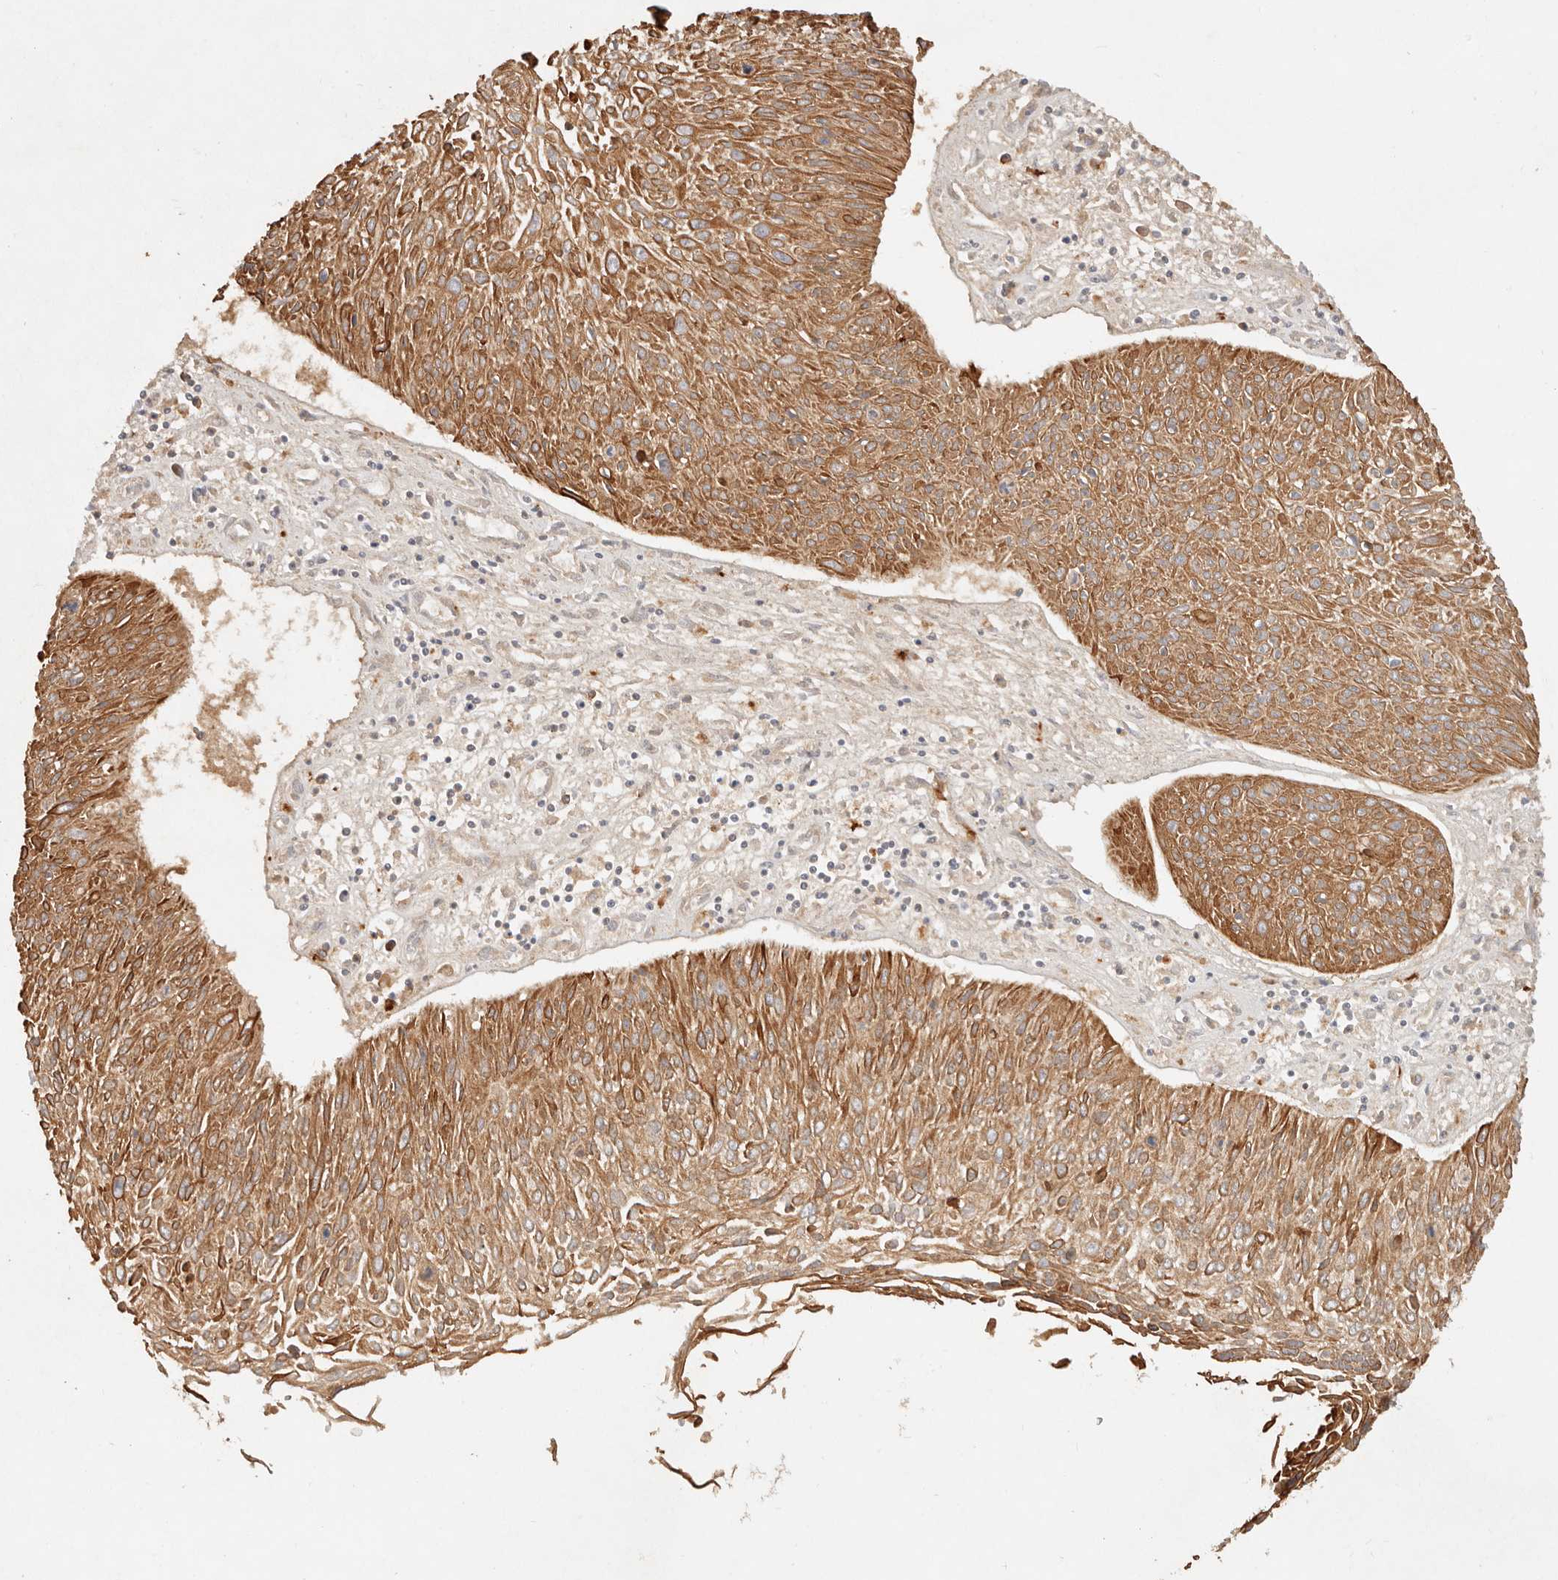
{"staining": {"intensity": "moderate", "quantity": ">75%", "location": "cytoplasmic/membranous"}, "tissue": "cervical cancer", "cell_type": "Tumor cells", "image_type": "cancer", "snomed": [{"axis": "morphology", "description": "Squamous cell carcinoma, NOS"}, {"axis": "topography", "description": "Cervix"}], "caption": "Protein expression analysis of human cervical cancer reveals moderate cytoplasmic/membranous expression in approximately >75% of tumor cells.", "gene": "HECTD3", "patient": {"sex": "female", "age": 51}}